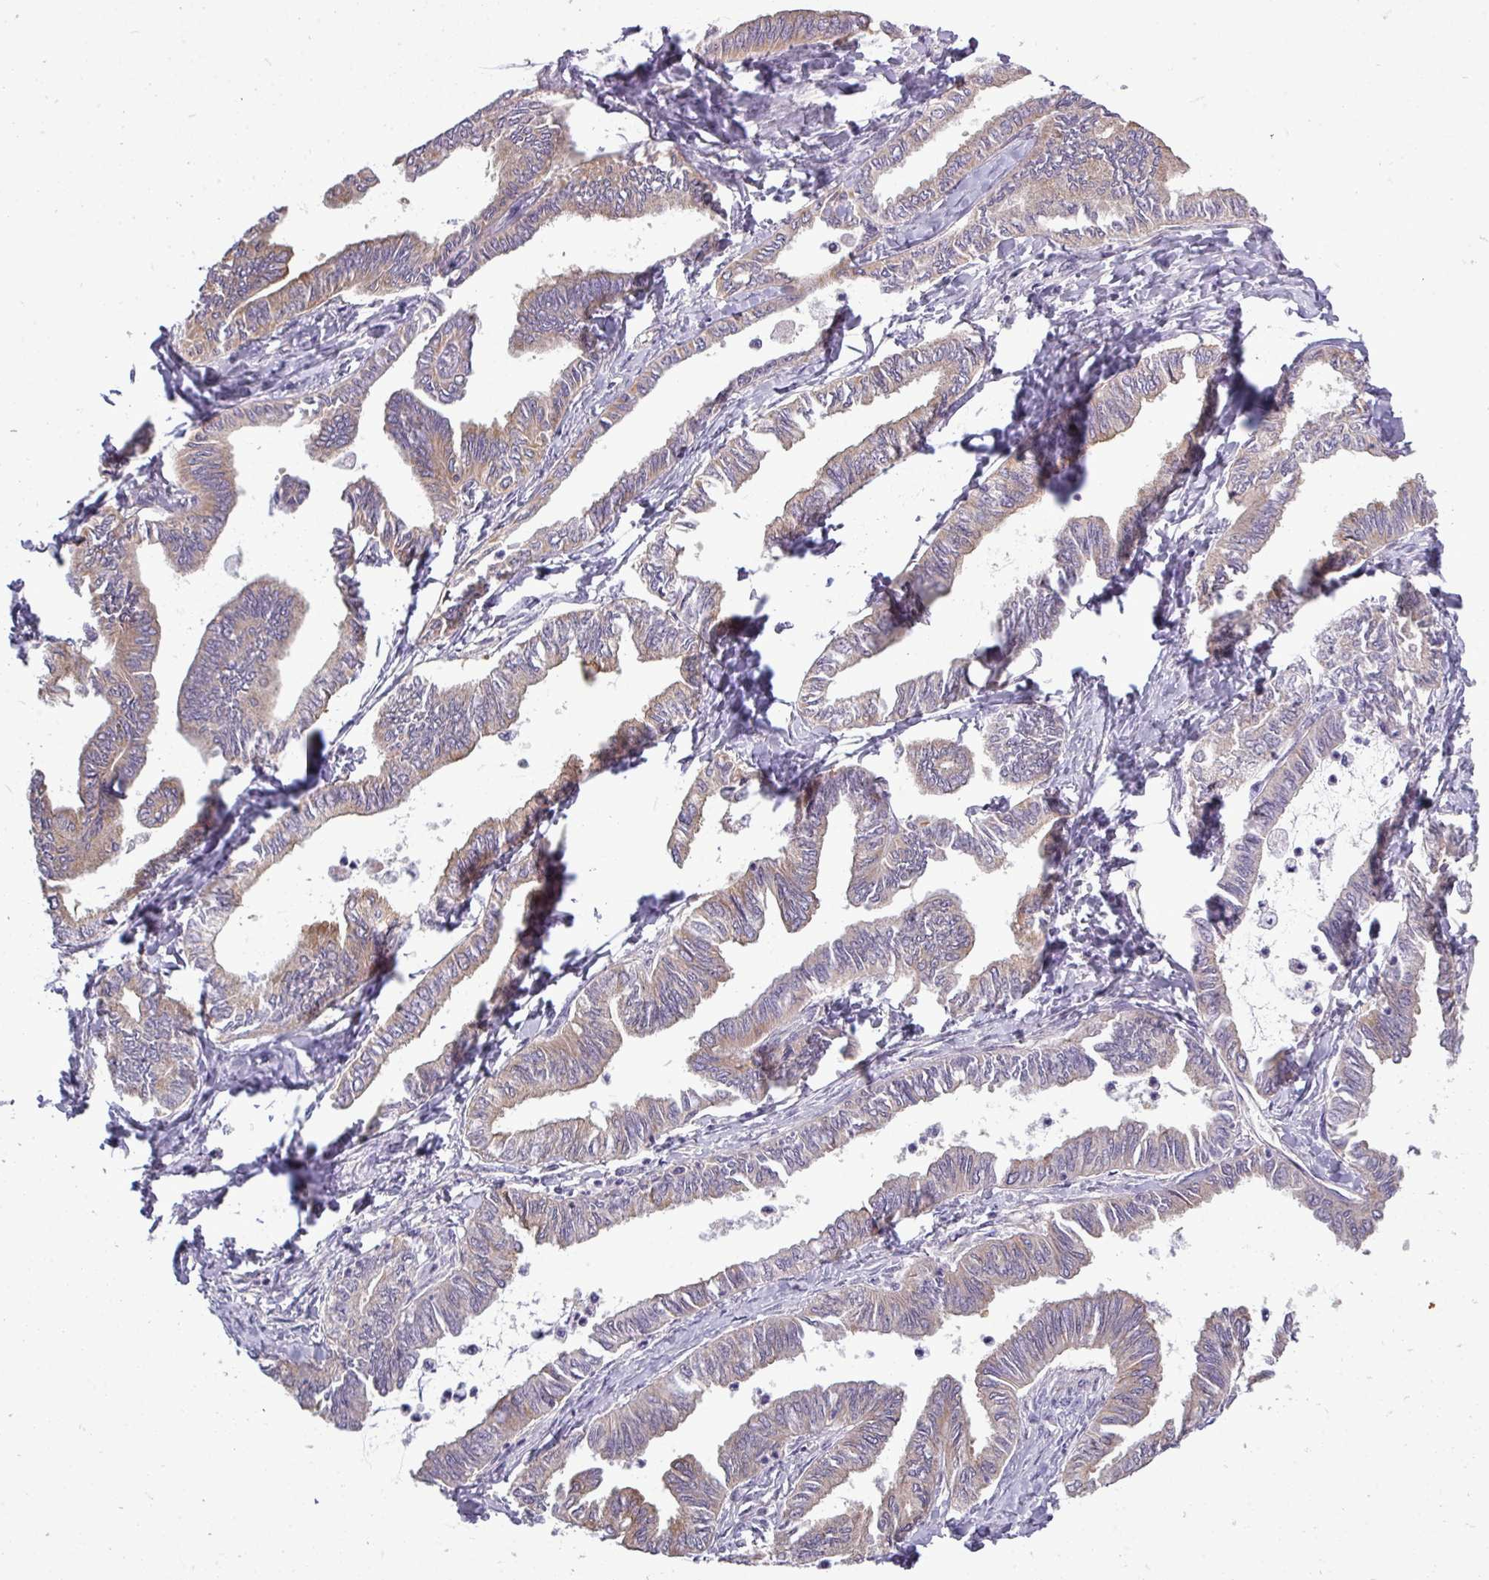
{"staining": {"intensity": "weak", "quantity": ">75%", "location": "cytoplasmic/membranous"}, "tissue": "ovarian cancer", "cell_type": "Tumor cells", "image_type": "cancer", "snomed": [{"axis": "morphology", "description": "Carcinoma, endometroid"}, {"axis": "topography", "description": "Ovary"}], "caption": "Protein positivity by immunohistochemistry exhibits weak cytoplasmic/membranous positivity in about >75% of tumor cells in ovarian cancer (endometroid carcinoma).", "gene": "DNAAF9", "patient": {"sex": "female", "age": 70}}